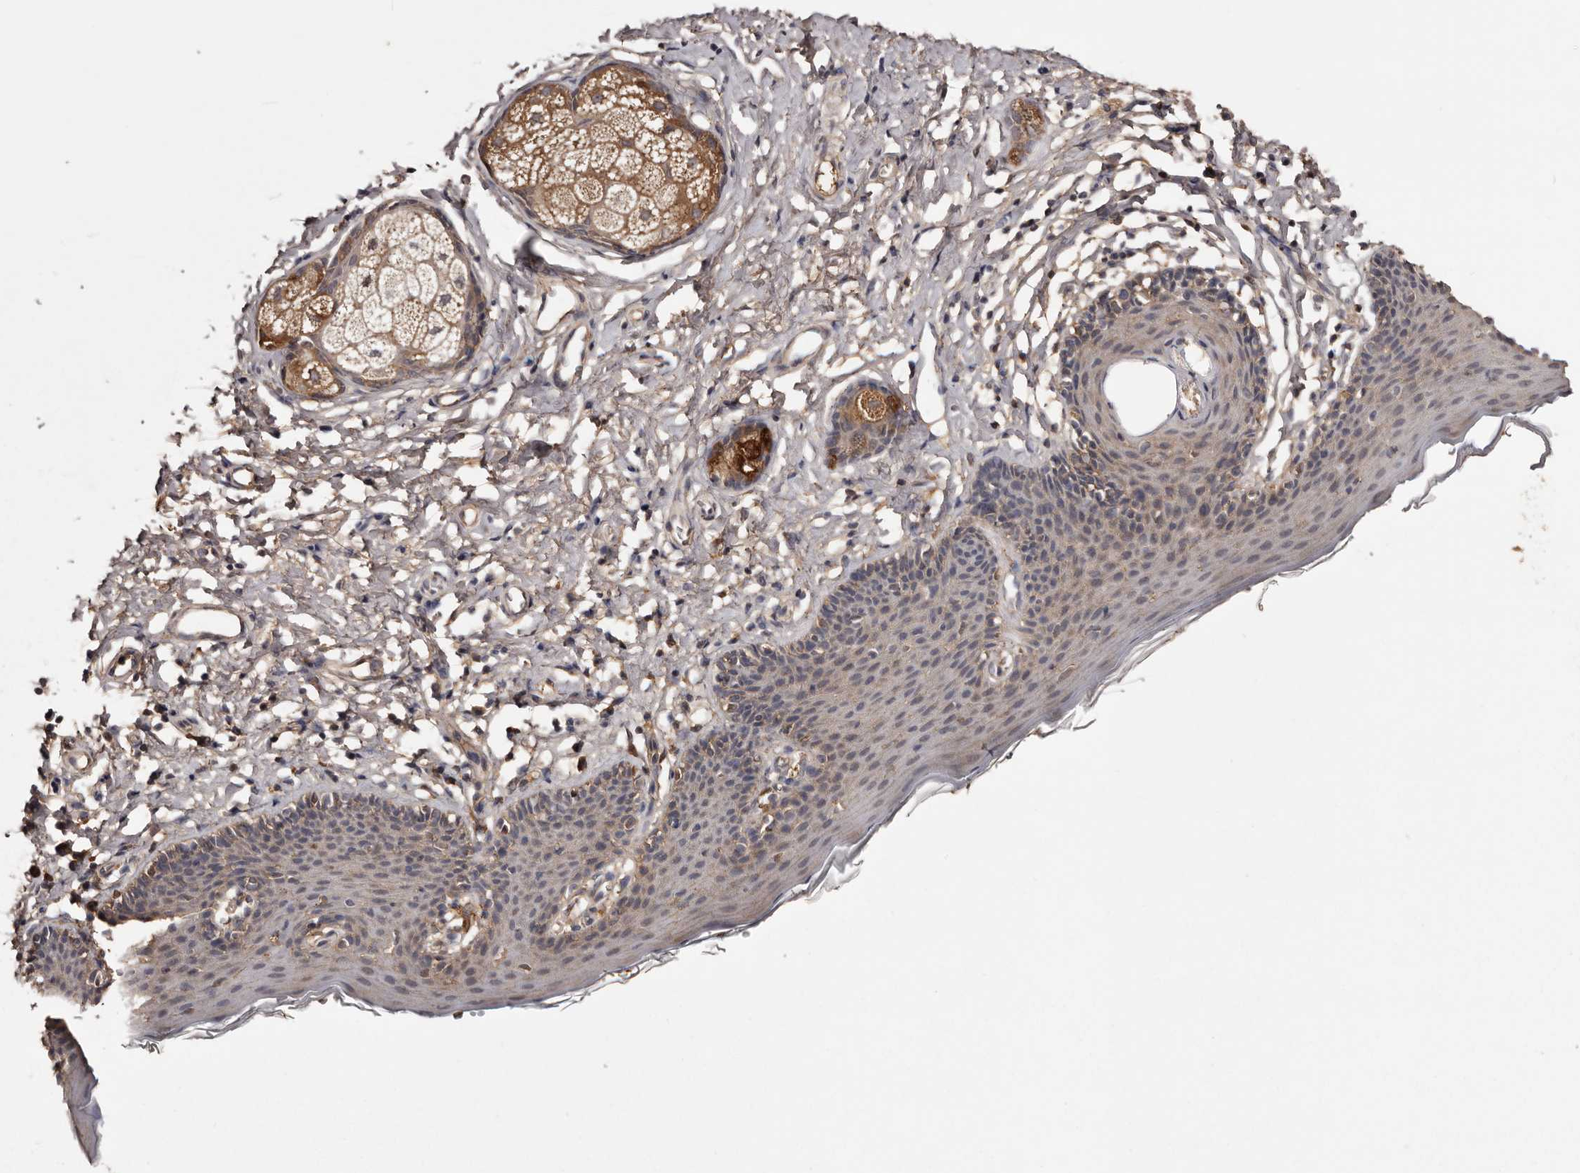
{"staining": {"intensity": "weak", "quantity": "25%-75%", "location": "cytoplasmic/membranous"}, "tissue": "skin", "cell_type": "Epidermal cells", "image_type": "normal", "snomed": [{"axis": "morphology", "description": "Normal tissue, NOS"}, {"axis": "topography", "description": "Vulva"}], "caption": "Protein expression analysis of unremarkable skin displays weak cytoplasmic/membranous staining in approximately 25%-75% of epidermal cells.", "gene": "CYP1B1", "patient": {"sex": "female", "age": 66}}